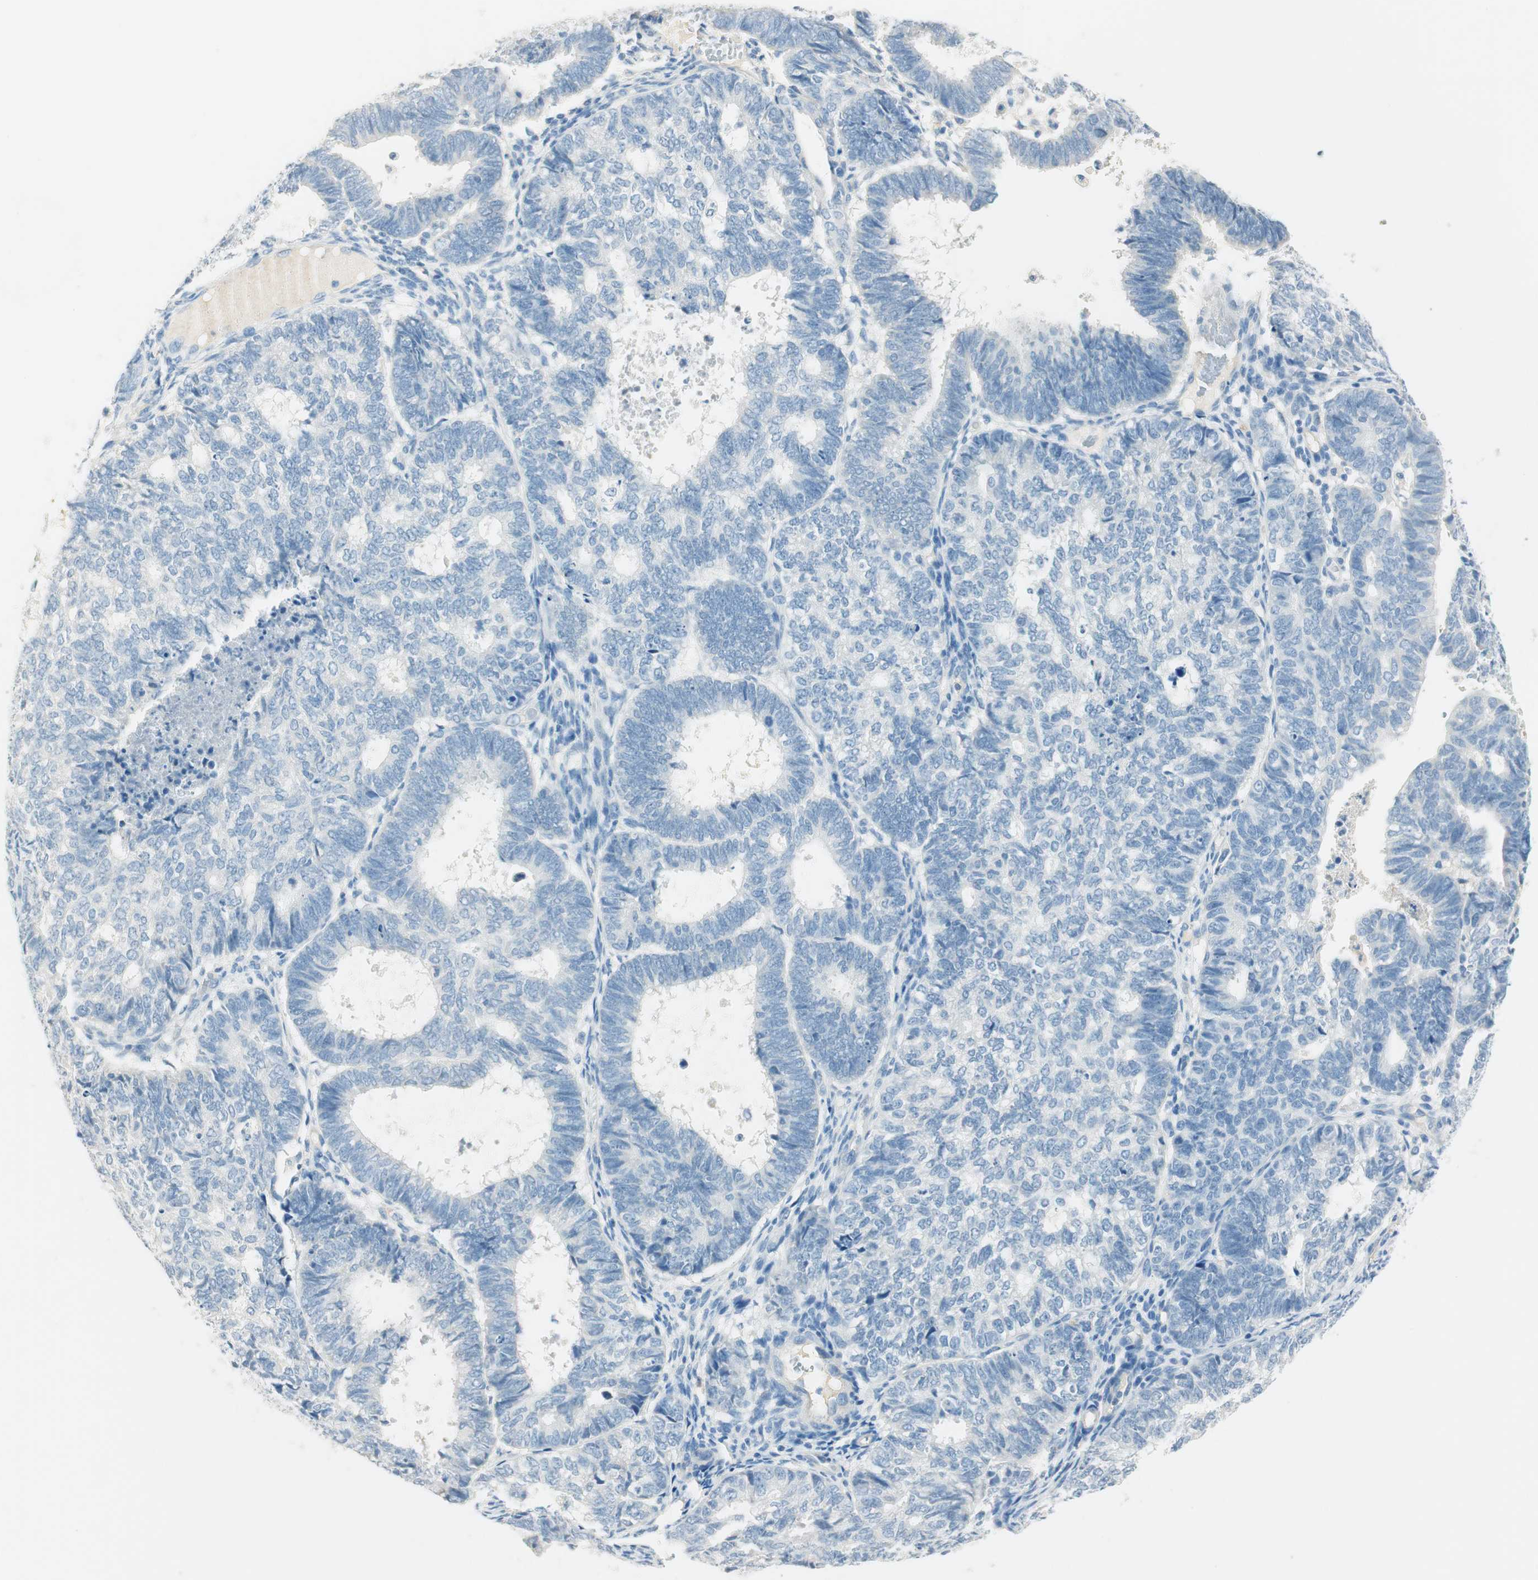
{"staining": {"intensity": "negative", "quantity": "none", "location": "none"}, "tissue": "endometrial cancer", "cell_type": "Tumor cells", "image_type": "cancer", "snomed": [{"axis": "morphology", "description": "Adenocarcinoma, NOS"}, {"axis": "topography", "description": "Uterus"}], "caption": "A photomicrograph of endometrial cancer (adenocarcinoma) stained for a protein displays no brown staining in tumor cells.", "gene": "HPGD", "patient": {"sex": "female", "age": 60}}